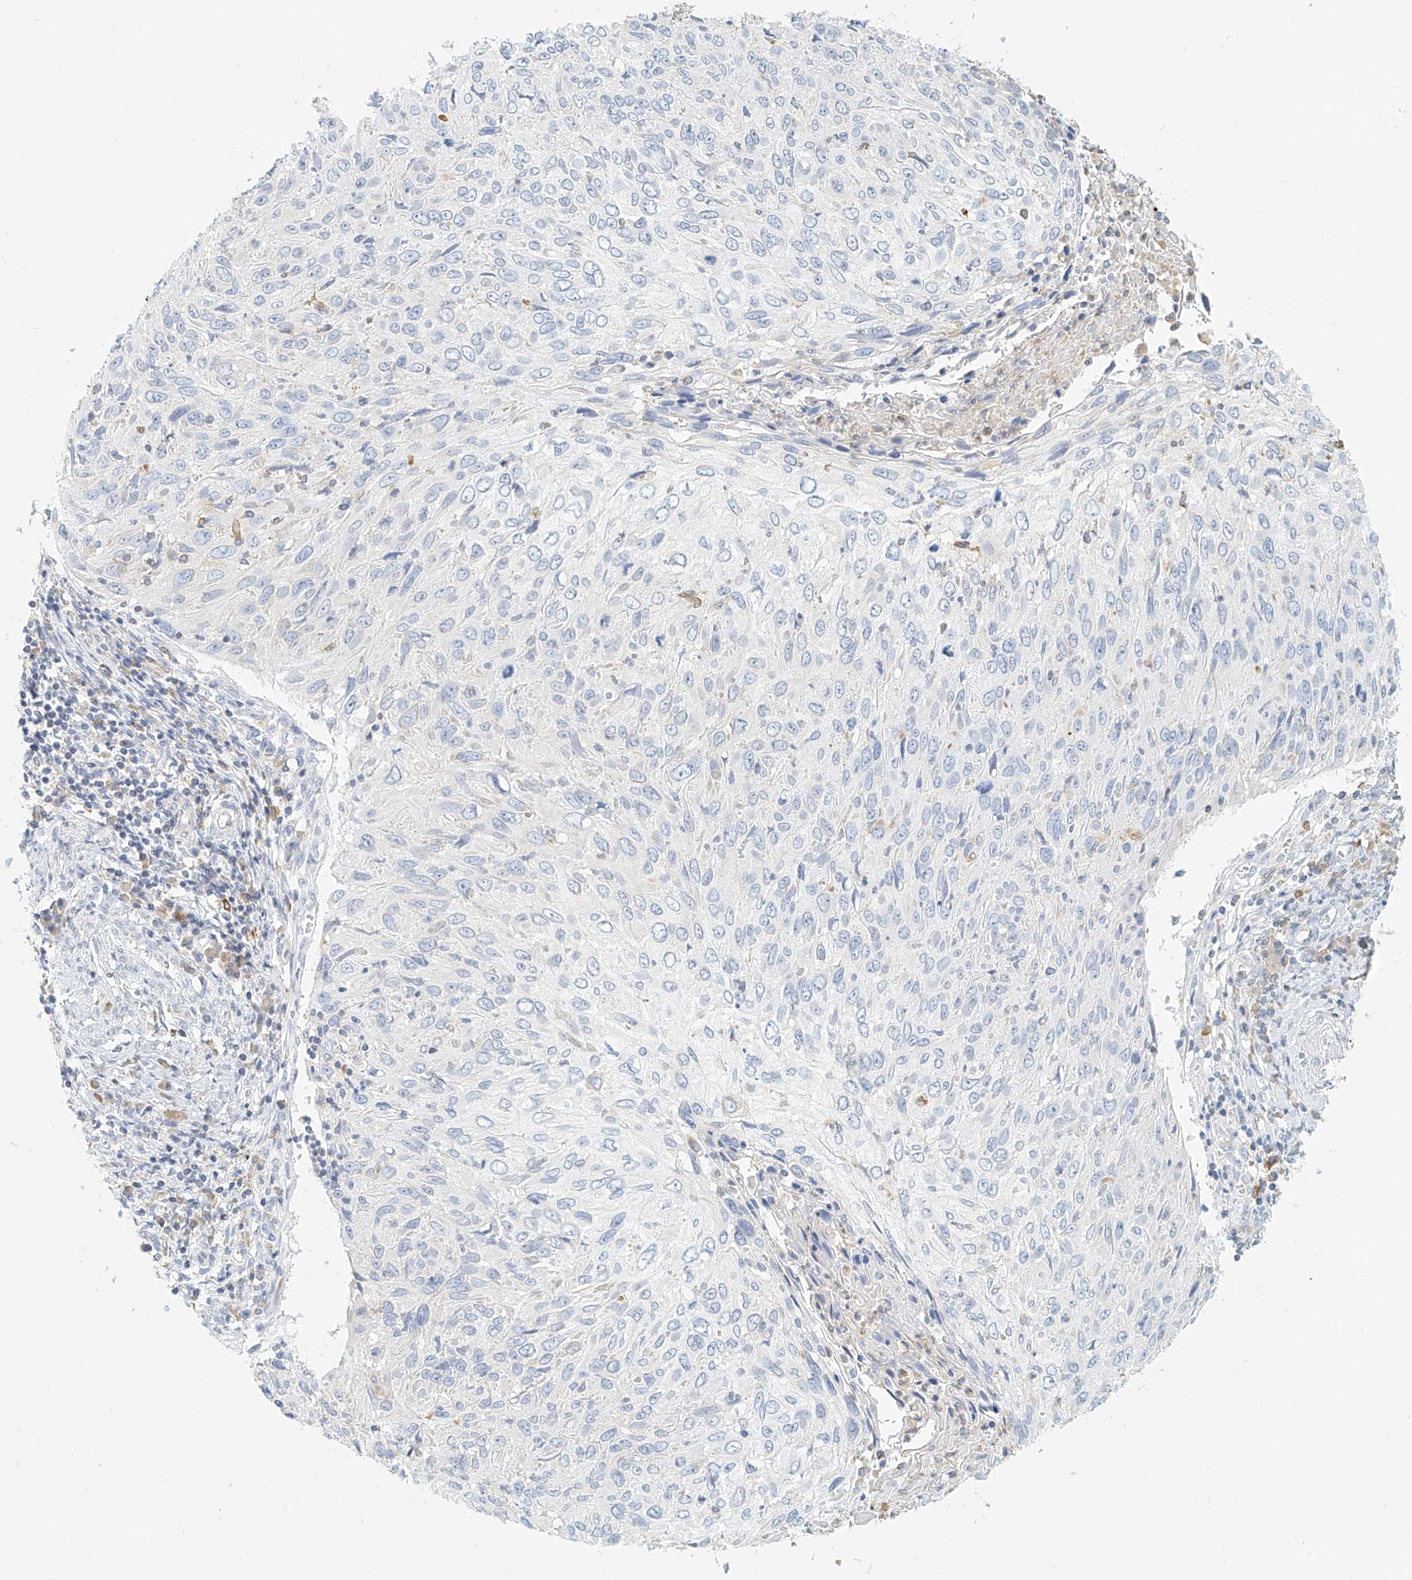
{"staining": {"intensity": "negative", "quantity": "none", "location": "none"}, "tissue": "cervical cancer", "cell_type": "Tumor cells", "image_type": "cancer", "snomed": [{"axis": "morphology", "description": "Squamous cell carcinoma, NOS"}, {"axis": "topography", "description": "Cervix"}], "caption": "Immunohistochemical staining of cervical cancer (squamous cell carcinoma) exhibits no significant expression in tumor cells.", "gene": "DHRS7", "patient": {"sex": "female", "age": 51}}